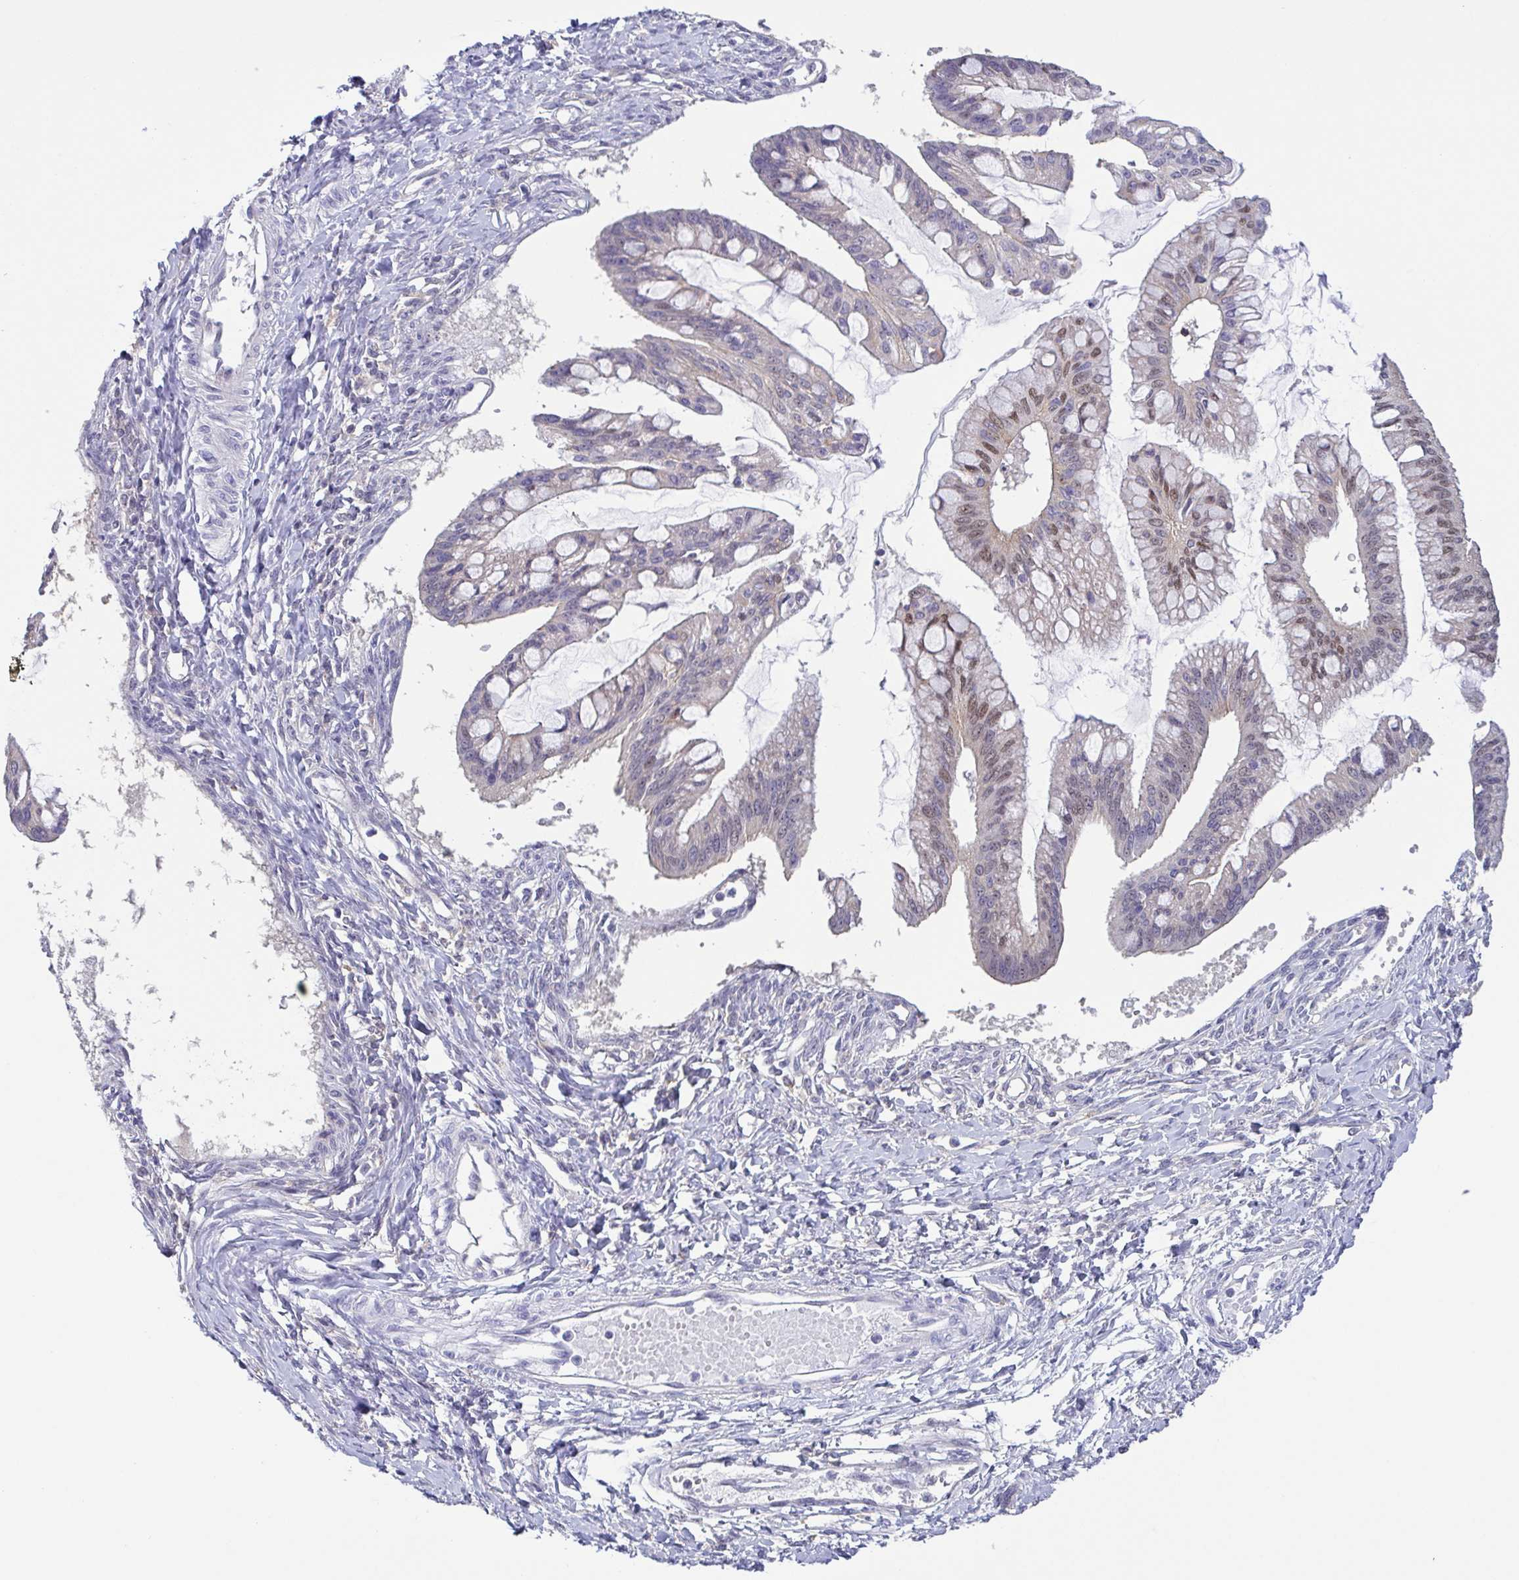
{"staining": {"intensity": "moderate", "quantity": "<25%", "location": "nuclear"}, "tissue": "ovarian cancer", "cell_type": "Tumor cells", "image_type": "cancer", "snomed": [{"axis": "morphology", "description": "Cystadenocarcinoma, mucinous, NOS"}, {"axis": "topography", "description": "Ovary"}], "caption": "Approximately <25% of tumor cells in ovarian cancer (mucinous cystadenocarcinoma) exhibit moderate nuclear protein positivity as visualized by brown immunohistochemical staining.", "gene": "UBE2Q1", "patient": {"sex": "female", "age": 73}}